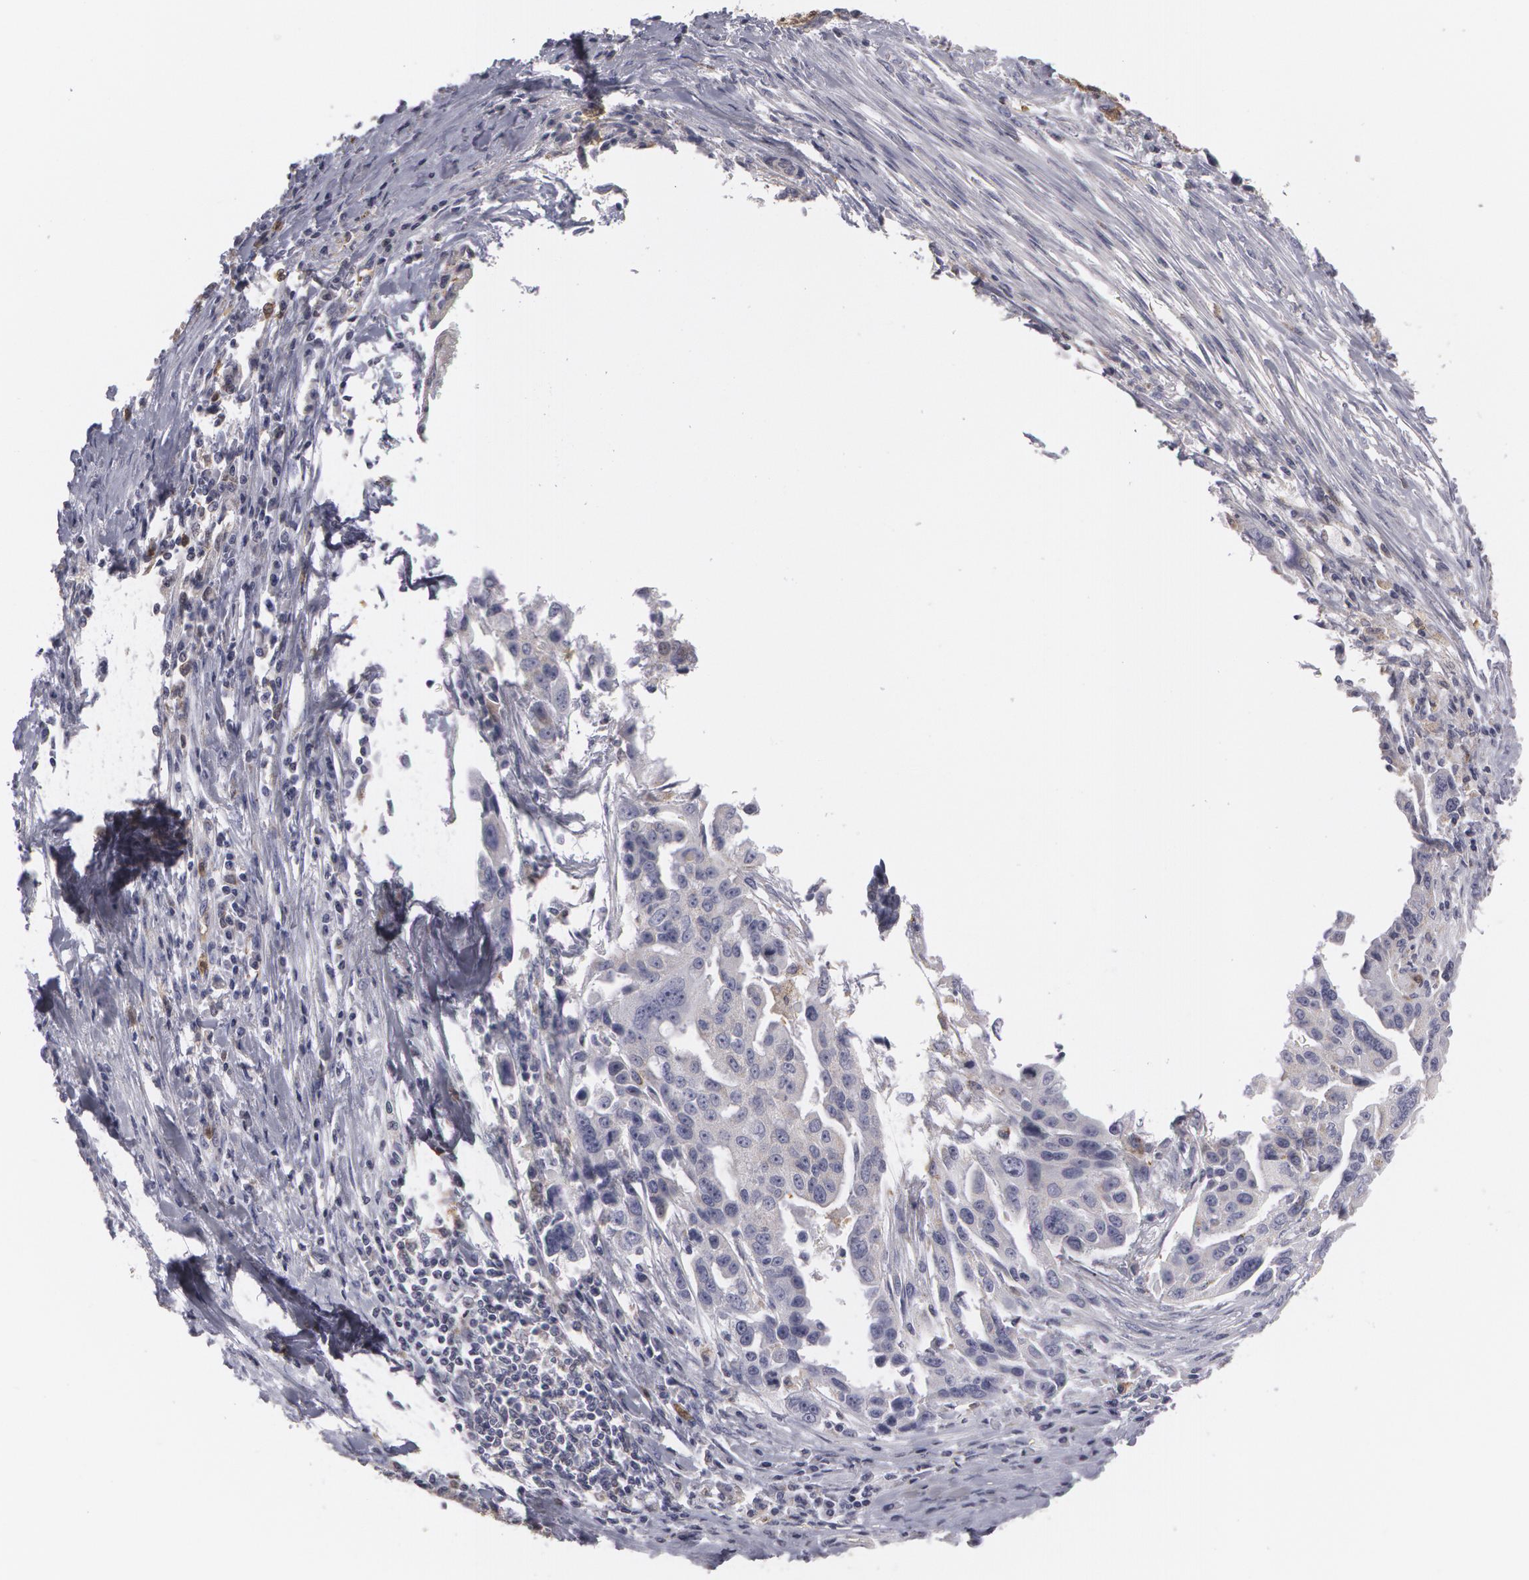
{"staining": {"intensity": "weak", "quantity": "<25%", "location": "cytoplasmic/membranous"}, "tissue": "ovarian cancer", "cell_type": "Tumor cells", "image_type": "cancer", "snomed": [{"axis": "morphology", "description": "Carcinoma, endometroid"}, {"axis": "topography", "description": "Ovary"}], "caption": "Immunohistochemistry photomicrograph of endometroid carcinoma (ovarian) stained for a protein (brown), which exhibits no positivity in tumor cells.", "gene": "CAT", "patient": {"sex": "female", "age": 75}}